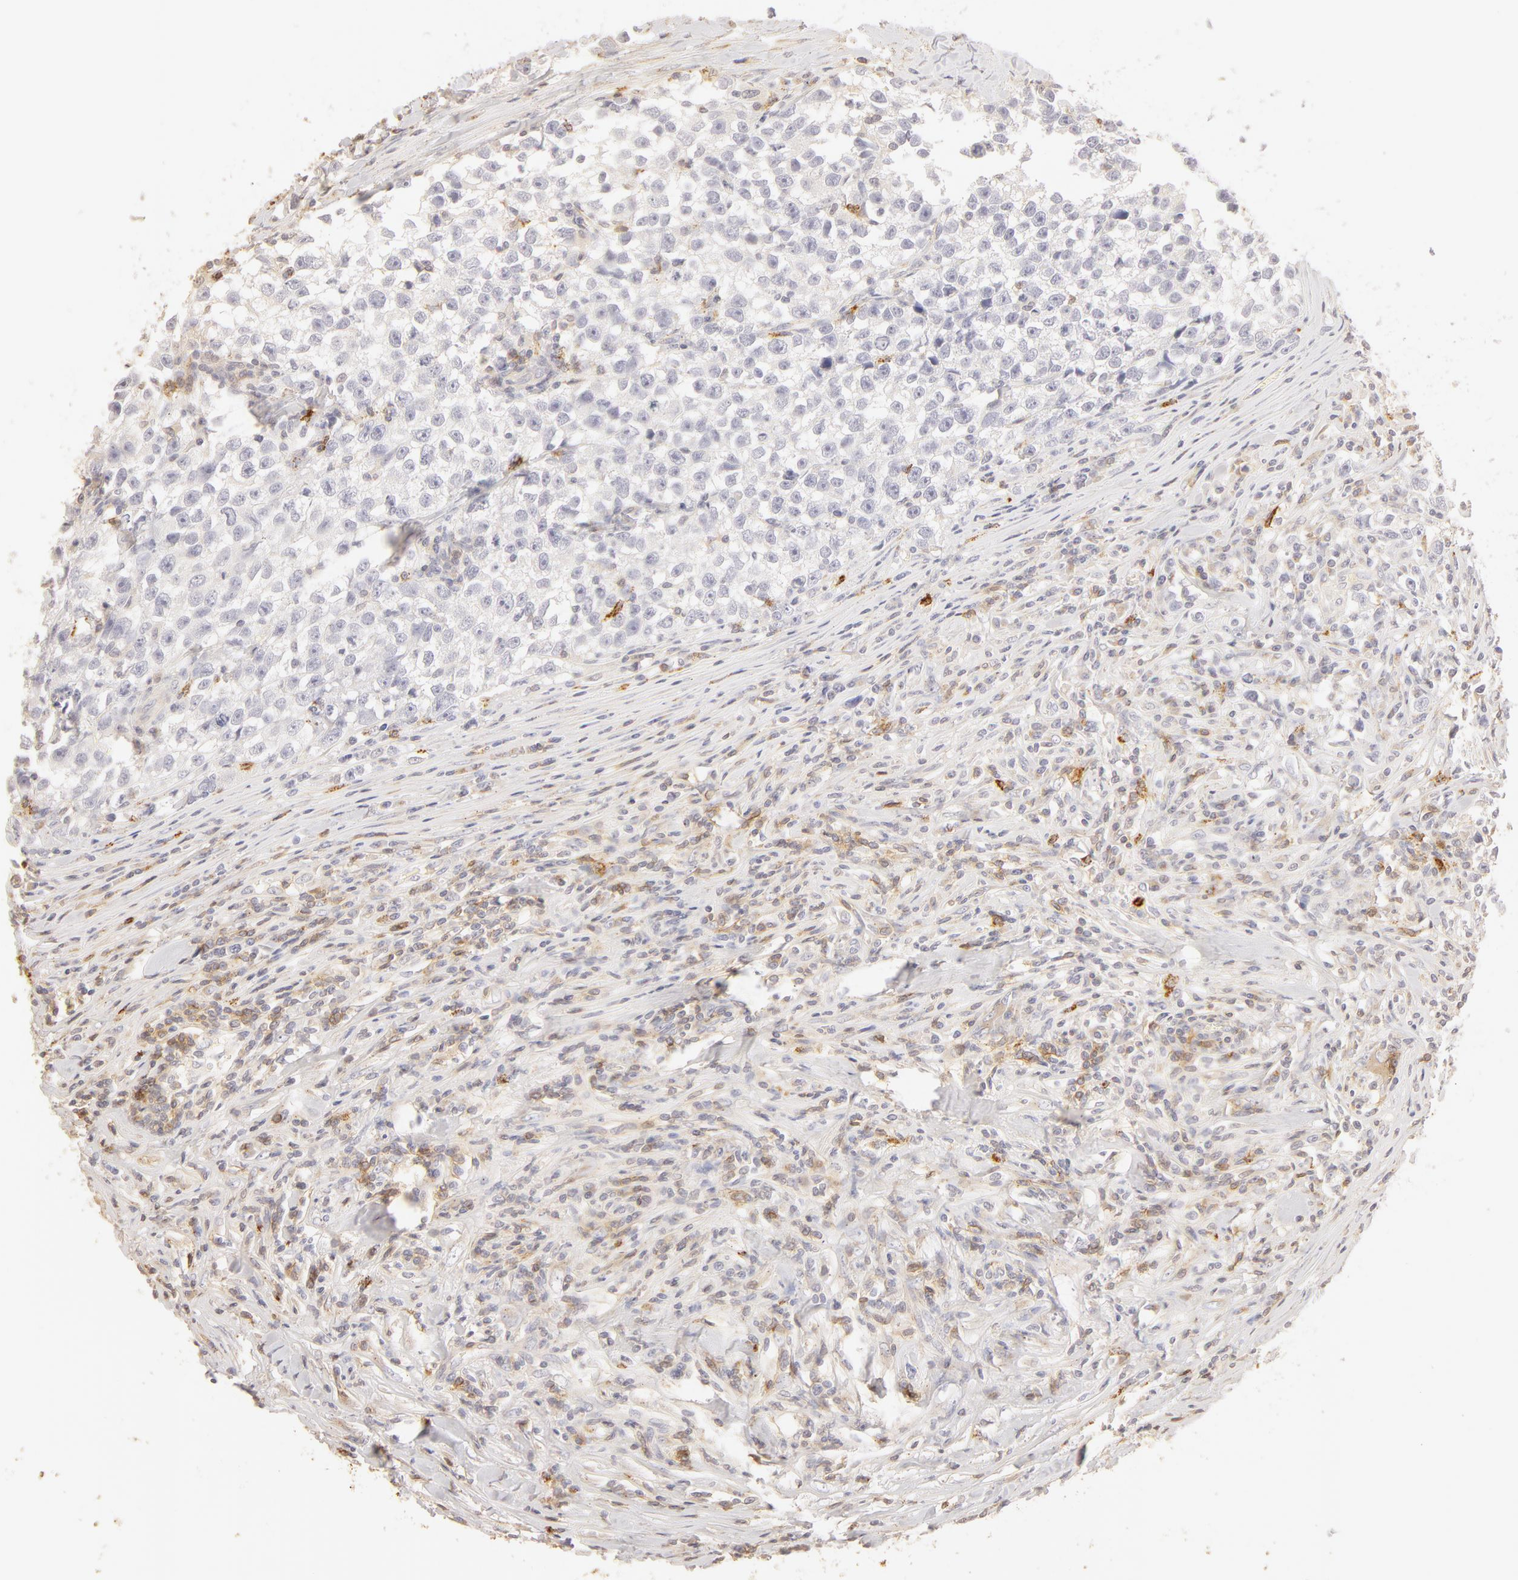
{"staining": {"intensity": "negative", "quantity": "none", "location": "none"}, "tissue": "testis cancer", "cell_type": "Tumor cells", "image_type": "cancer", "snomed": [{"axis": "morphology", "description": "Seminoma, NOS"}, {"axis": "morphology", "description": "Carcinoma, Embryonal, NOS"}, {"axis": "topography", "description": "Testis"}], "caption": "DAB (3,3'-diaminobenzidine) immunohistochemical staining of human testis embryonal carcinoma shows no significant staining in tumor cells.", "gene": "C1R", "patient": {"sex": "male", "age": 30}}